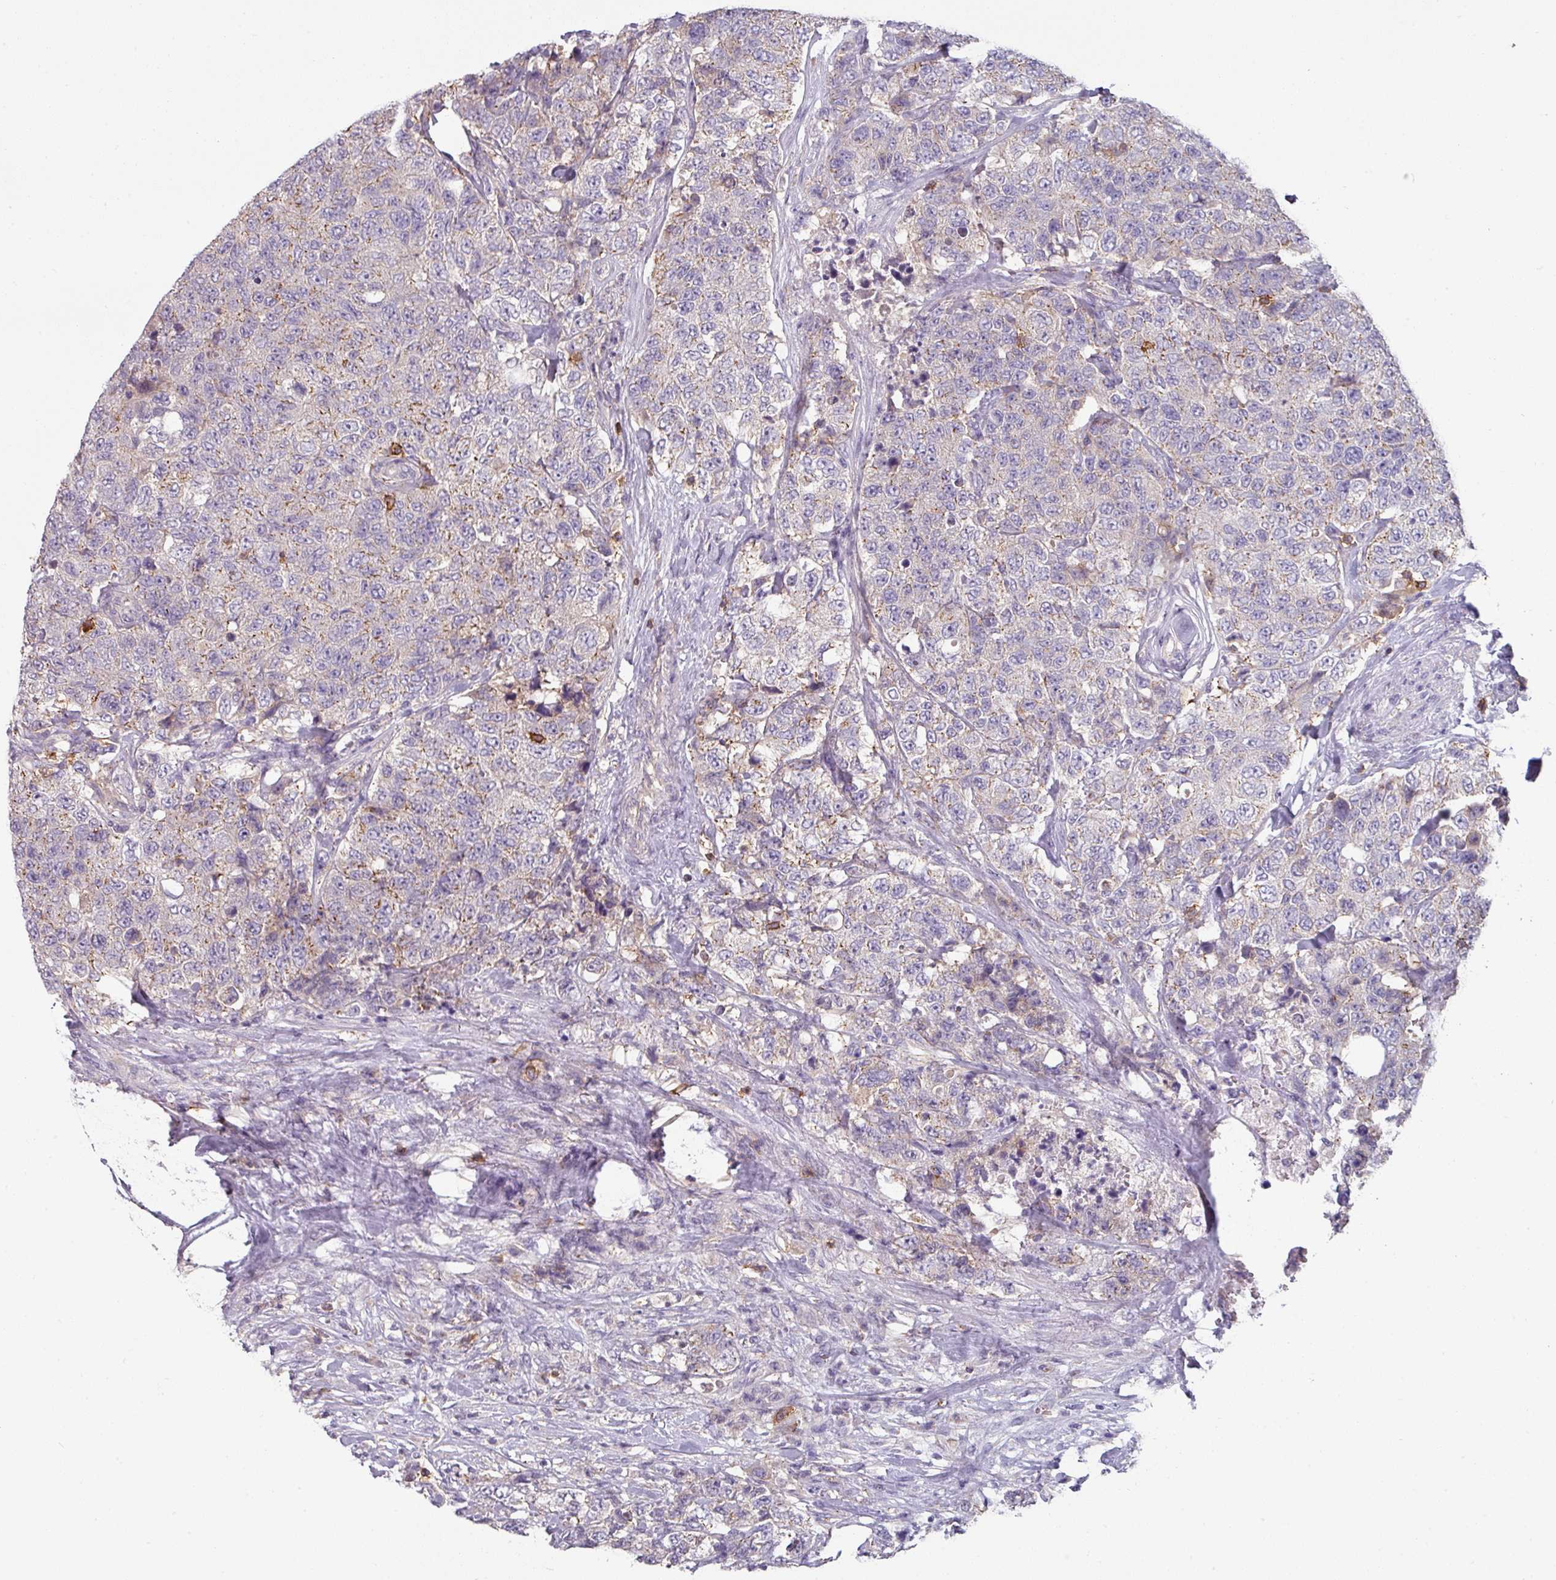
{"staining": {"intensity": "weak", "quantity": "25%-75%", "location": "cytoplasmic/membranous"}, "tissue": "urothelial cancer", "cell_type": "Tumor cells", "image_type": "cancer", "snomed": [{"axis": "morphology", "description": "Urothelial carcinoma, High grade"}, {"axis": "topography", "description": "Urinary bladder"}], "caption": "High-power microscopy captured an immunohistochemistry image of urothelial cancer, revealing weak cytoplasmic/membranous expression in about 25%-75% of tumor cells. The staining is performed using DAB (3,3'-diaminobenzidine) brown chromogen to label protein expression. The nuclei are counter-stained blue using hematoxylin.", "gene": "CD3G", "patient": {"sex": "female", "age": 78}}